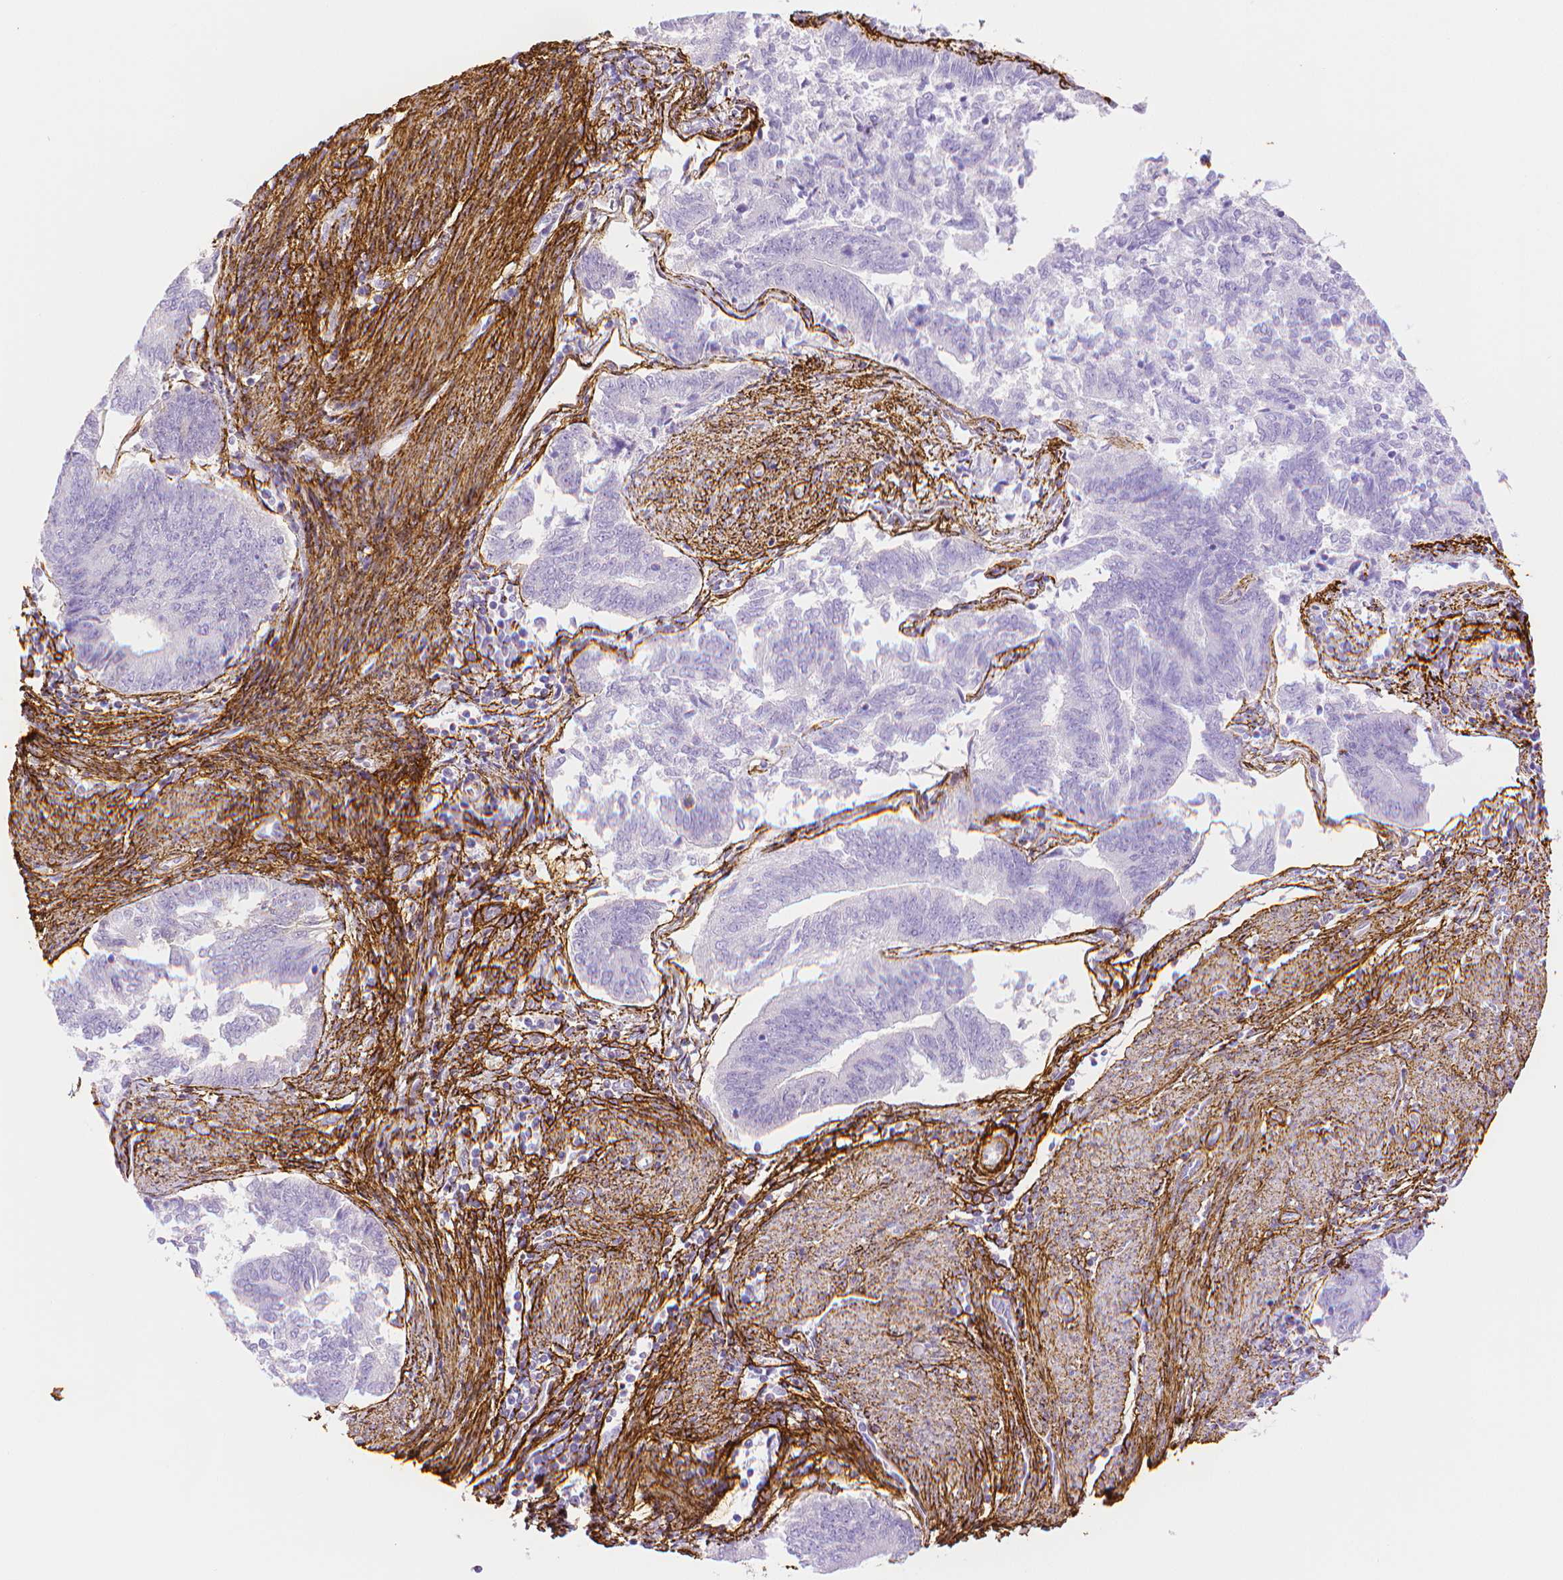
{"staining": {"intensity": "negative", "quantity": "none", "location": "none"}, "tissue": "endometrial cancer", "cell_type": "Tumor cells", "image_type": "cancer", "snomed": [{"axis": "morphology", "description": "Adenocarcinoma, NOS"}, {"axis": "topography", "description": "Endometrium"}], "caption": "This is an immunohistochemistry histopathology image of human endometrial adenocarcinoma. There is no positivity in tumor cells.", "gene": "FBN1", "patient": {"sex": "female", "age": 65}}